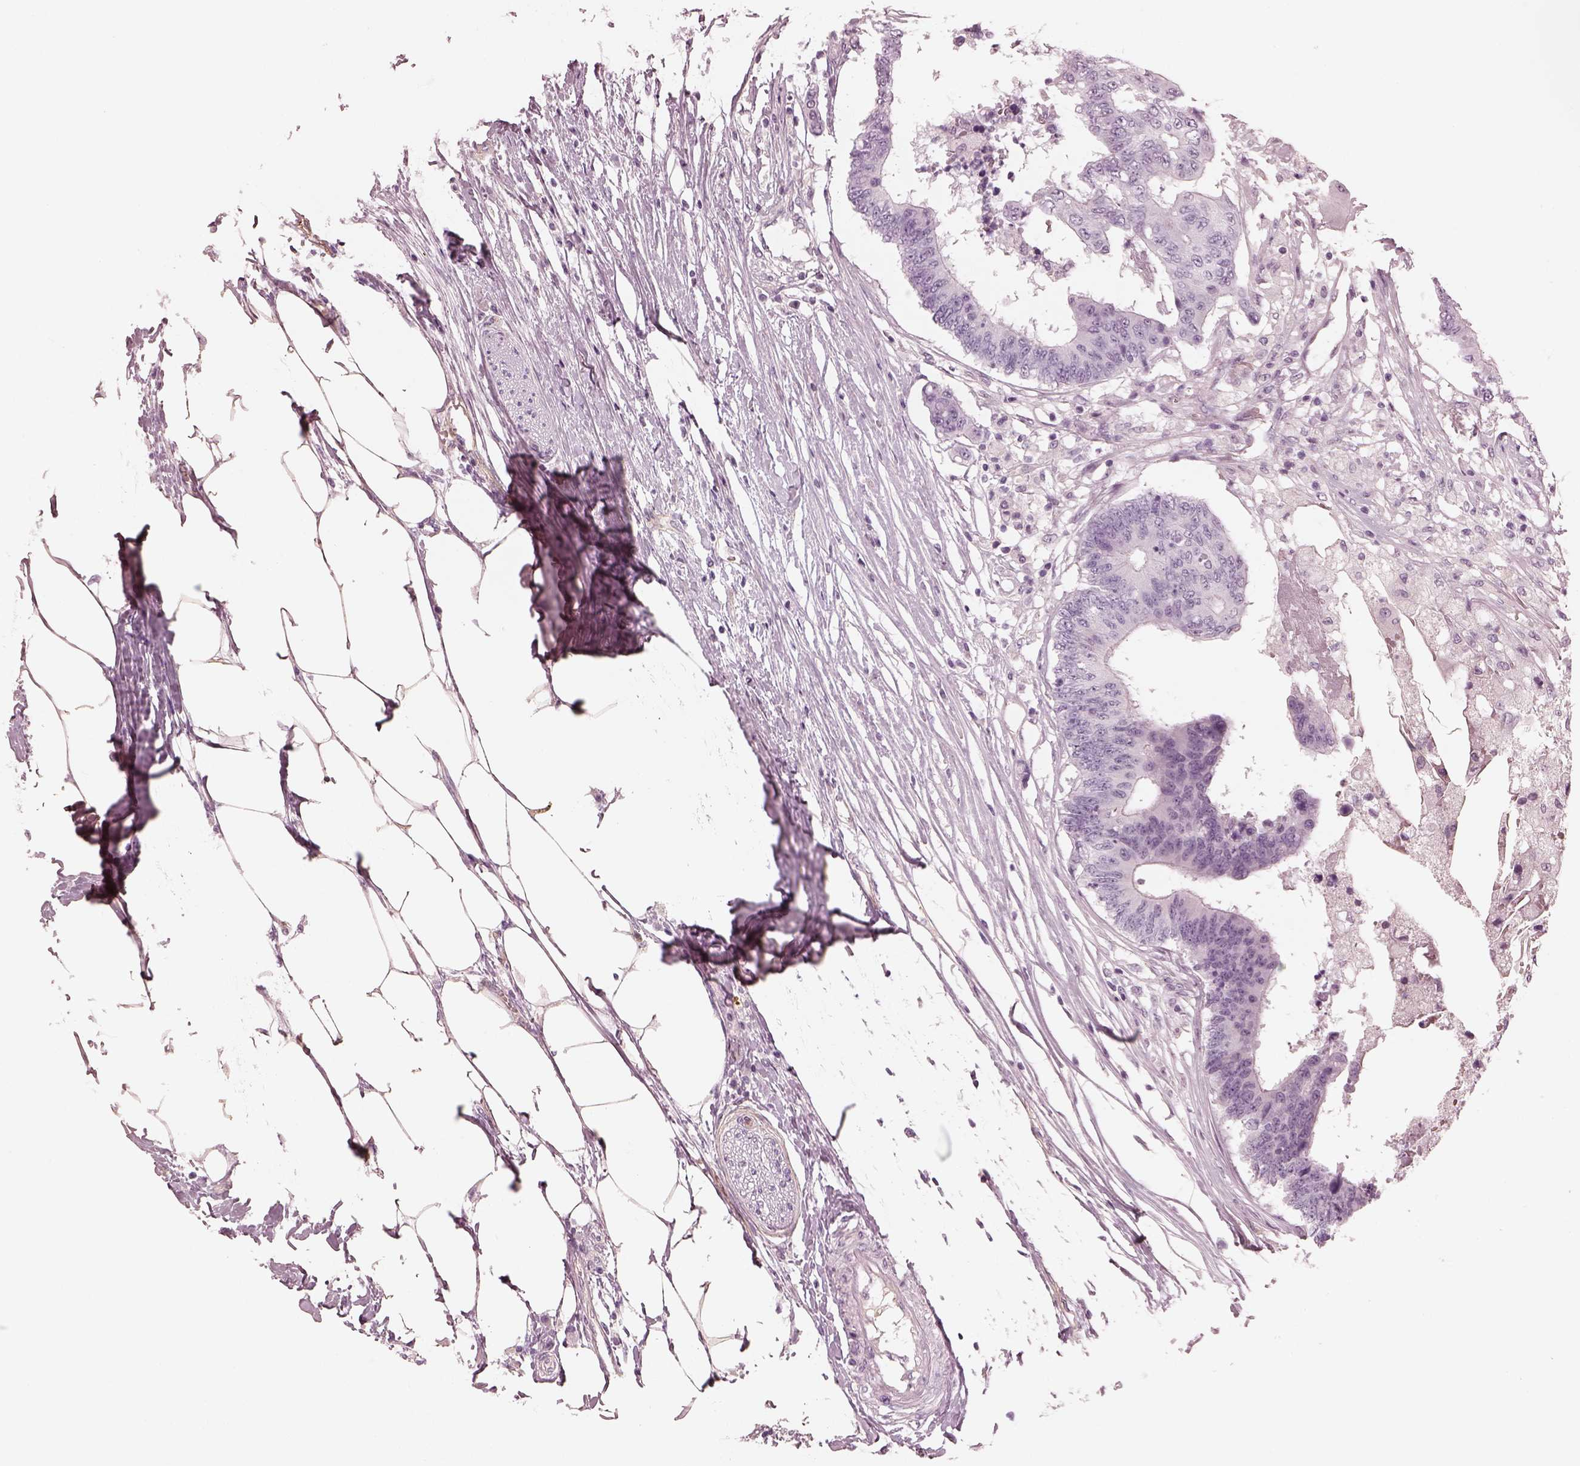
{"staining": {"intensity": "negative", "quantity": "none", "location": "none"}, "tissue": "colorectal cancer", "cell_type": "Tumor cells", "image_type": "cancer", "snomed": [{"axis": "morphology", "description": "Adenocarcinoma, NOS"}, {"axis": "topography", "description": "Colon"}], "caption": "Immunohistochemistry (IHC) image of human colorectal cancer (adenocarcinoma) stained for a protein (brown), which exhibits no staining in tumor cells.", "gene": "EIF4E1B", "patient": {"sex": "female", "age": 48}}